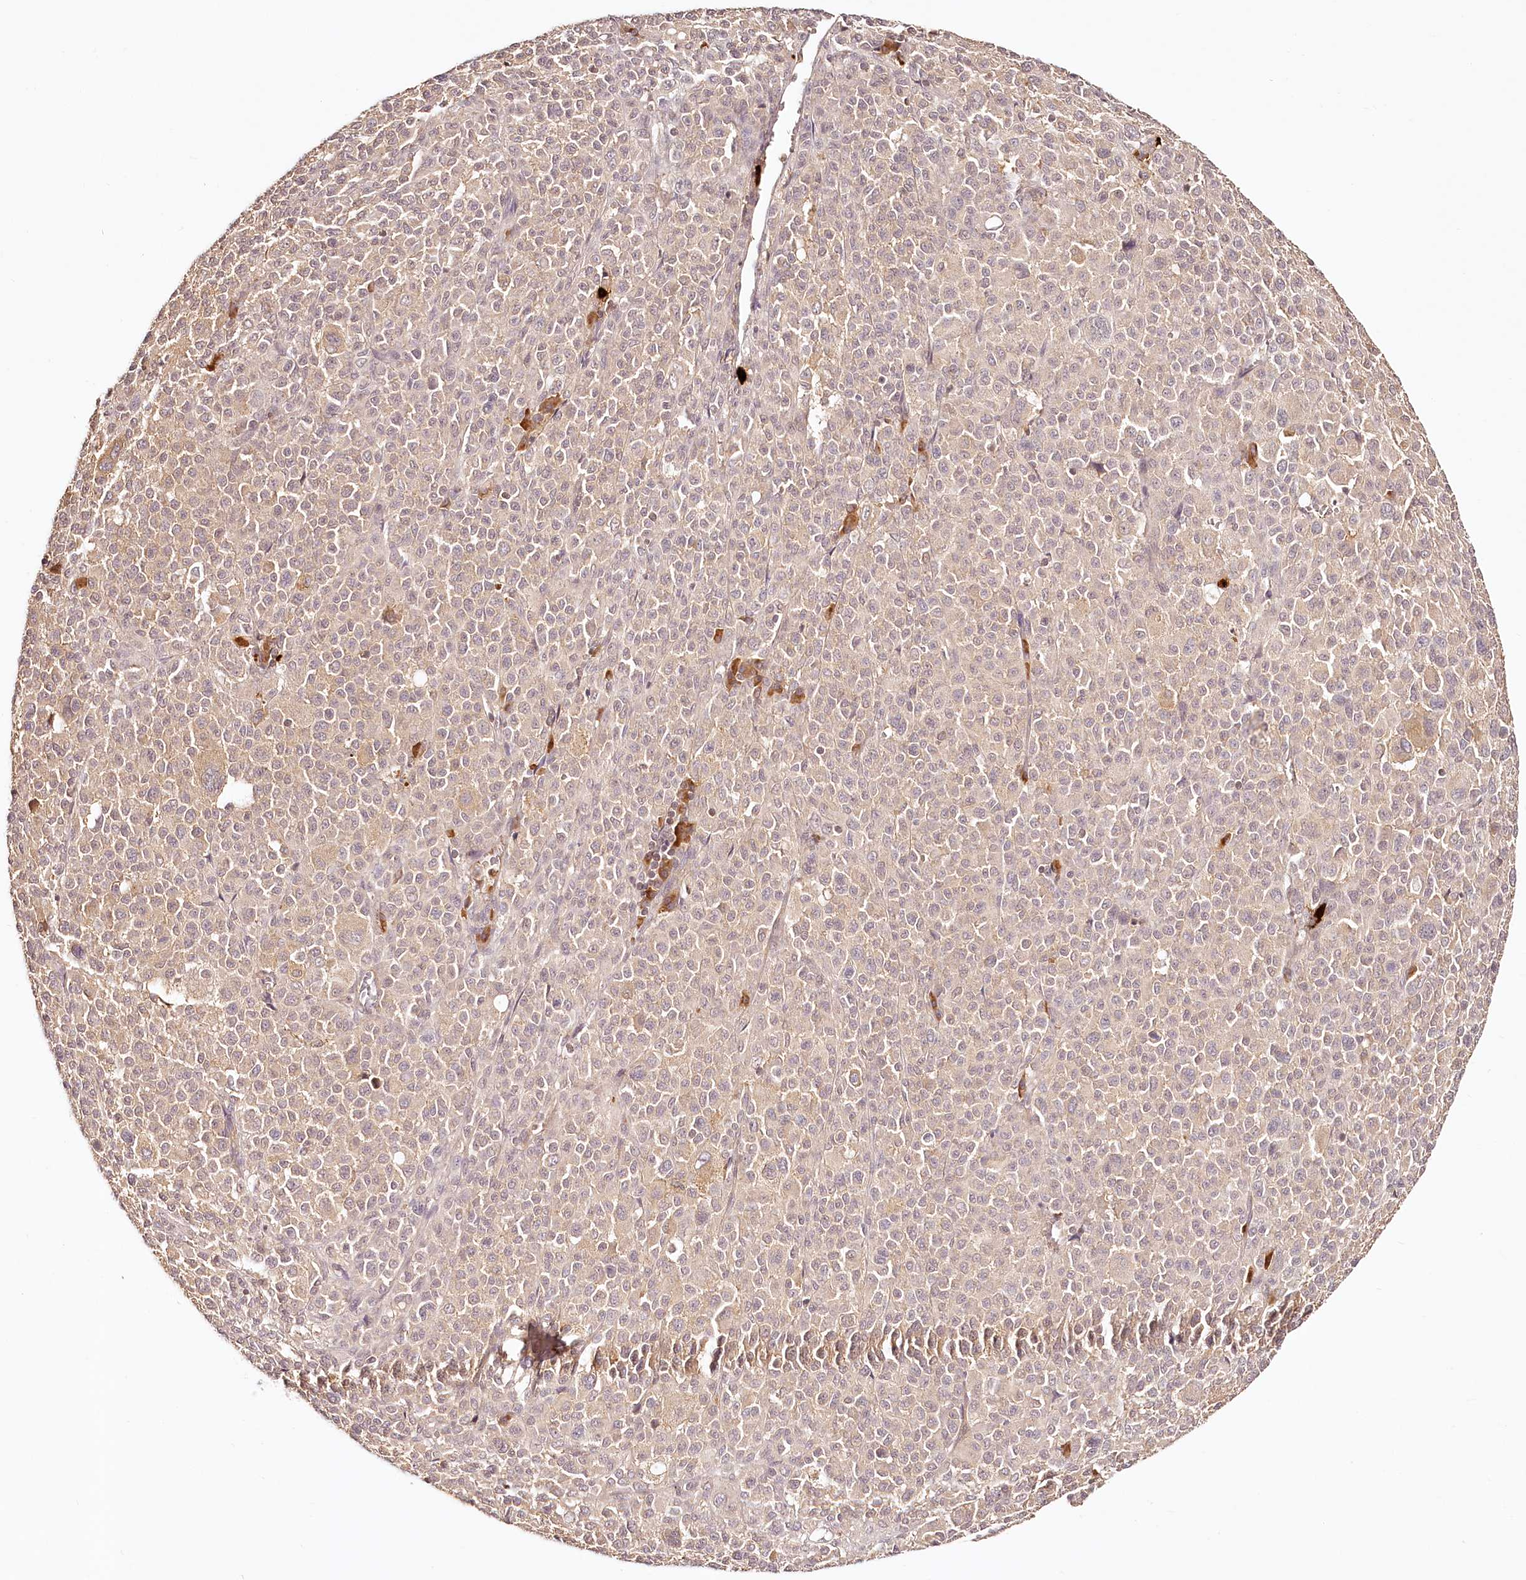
{"staining": {"intensity": "negative", "quantity": "none", "location": "none"}, "tissue": "melanoma", "cell_type": "Tumor cells", "image_type": "cancer", "snomed": [{"axis": "morphology", "description": "Malignant melanoma, Metastatic site"}, {"axis": "topography", "description": "Skin"}], "caption": "This is a image of immunohistochemistry staining of malignant melanoma (metastatic site), which shows no staining in tumor cells.", "gene": "SYNGR1", "patient": {"sex": "female", "age": 74}}